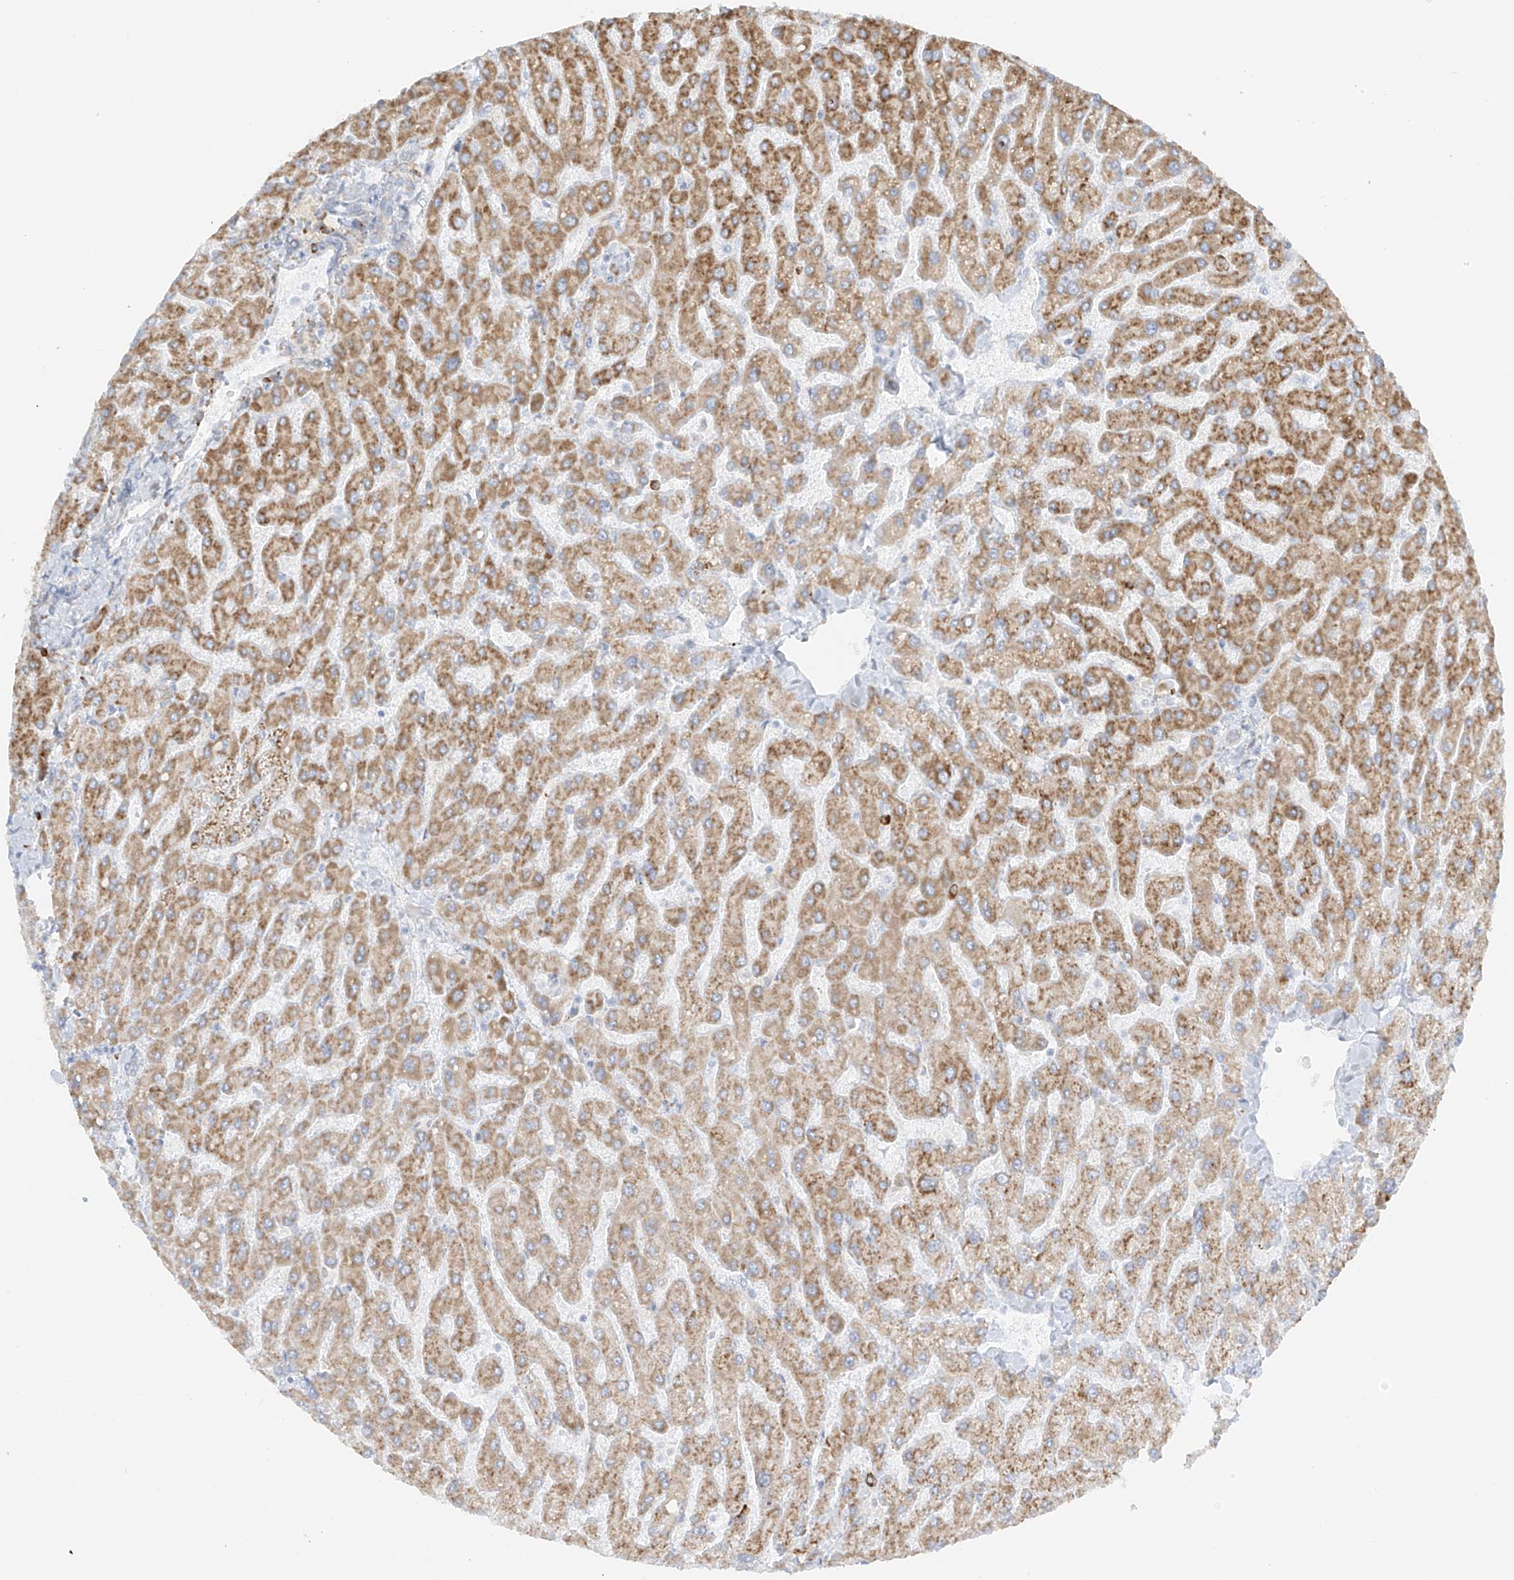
{"staining": {"intensity": "negative", "quantity": "none", "location": "none"}, "tissue": "liver", "cell_type": "Cholangiocytes", "image_type": "normal", "snomed": [{"axis": "morphology", "description": "Normal tissue, NOS"}, {"axis": "topography", "description": "Liver"}], "caption": "IHC of normal liver exhibits no staining in cholangiocytes.", "gene": "LRRC59", "patient": {"sex": "male", "age": 55}}